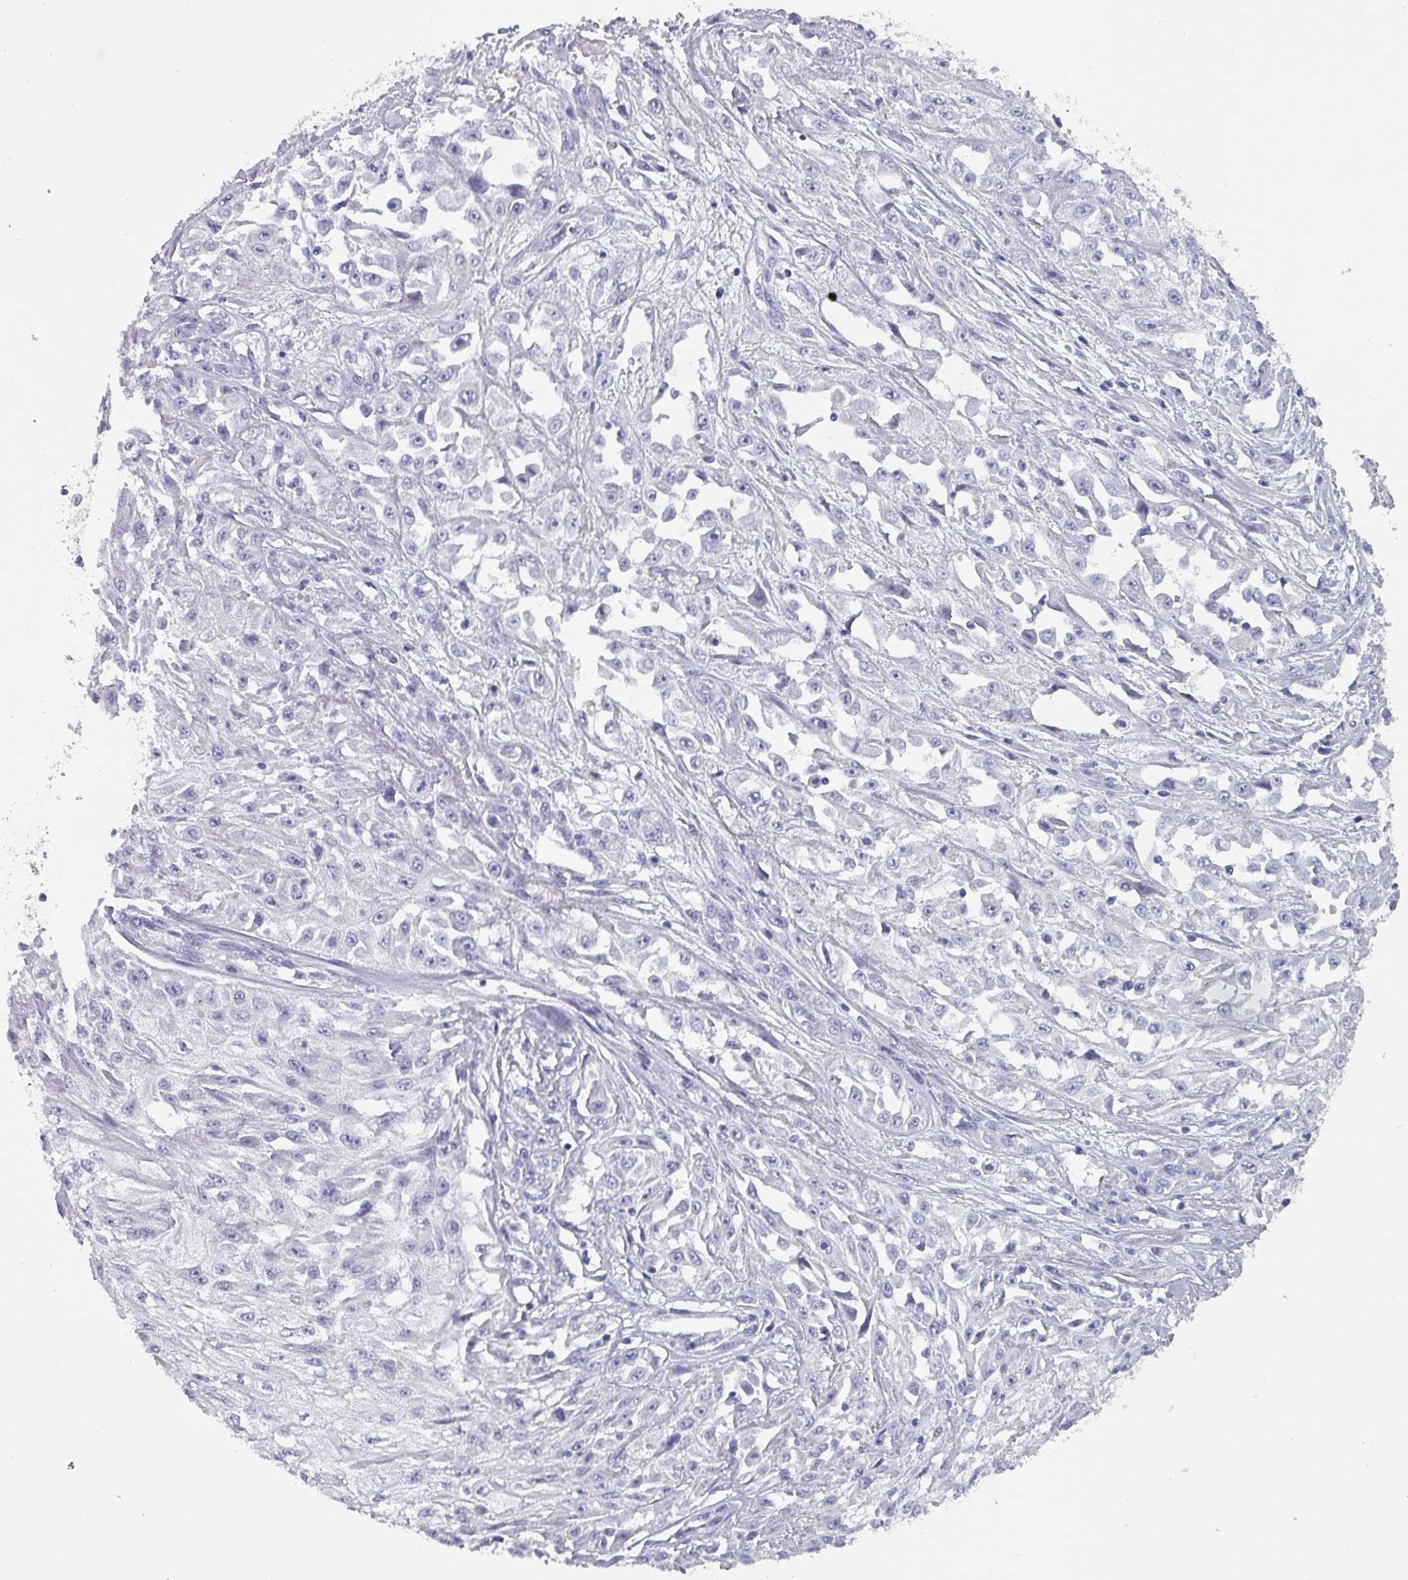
{"staining": {"intensity": "negative", "quantity": "none", "location": "none"}, "tissue": "skin cancer", "cell_type": "Tumor cells", "image_type": "cancer", "snomed": [{"axis": "morphology", "description": "Squamous cell carcinoma, NOS"}, {"axis": "morphology", "description": "Squamous cell carcinoma, metastatic, NOS"}, {"axis": "topography", "description": "Skin"}, {"axis": "topography", "description": "Lymph node"}], "caption": "Immunohistochemistry (IHC) histopathology image of neoplastic tissue: skin metastatic squamous cell carcinoma stained with DAB (3,3'-diaminobenzidine) shows no significant protein expression in tumor cells.", "gene": "INS-IGF2", "patient": {"sex": "male", "age": 75}}